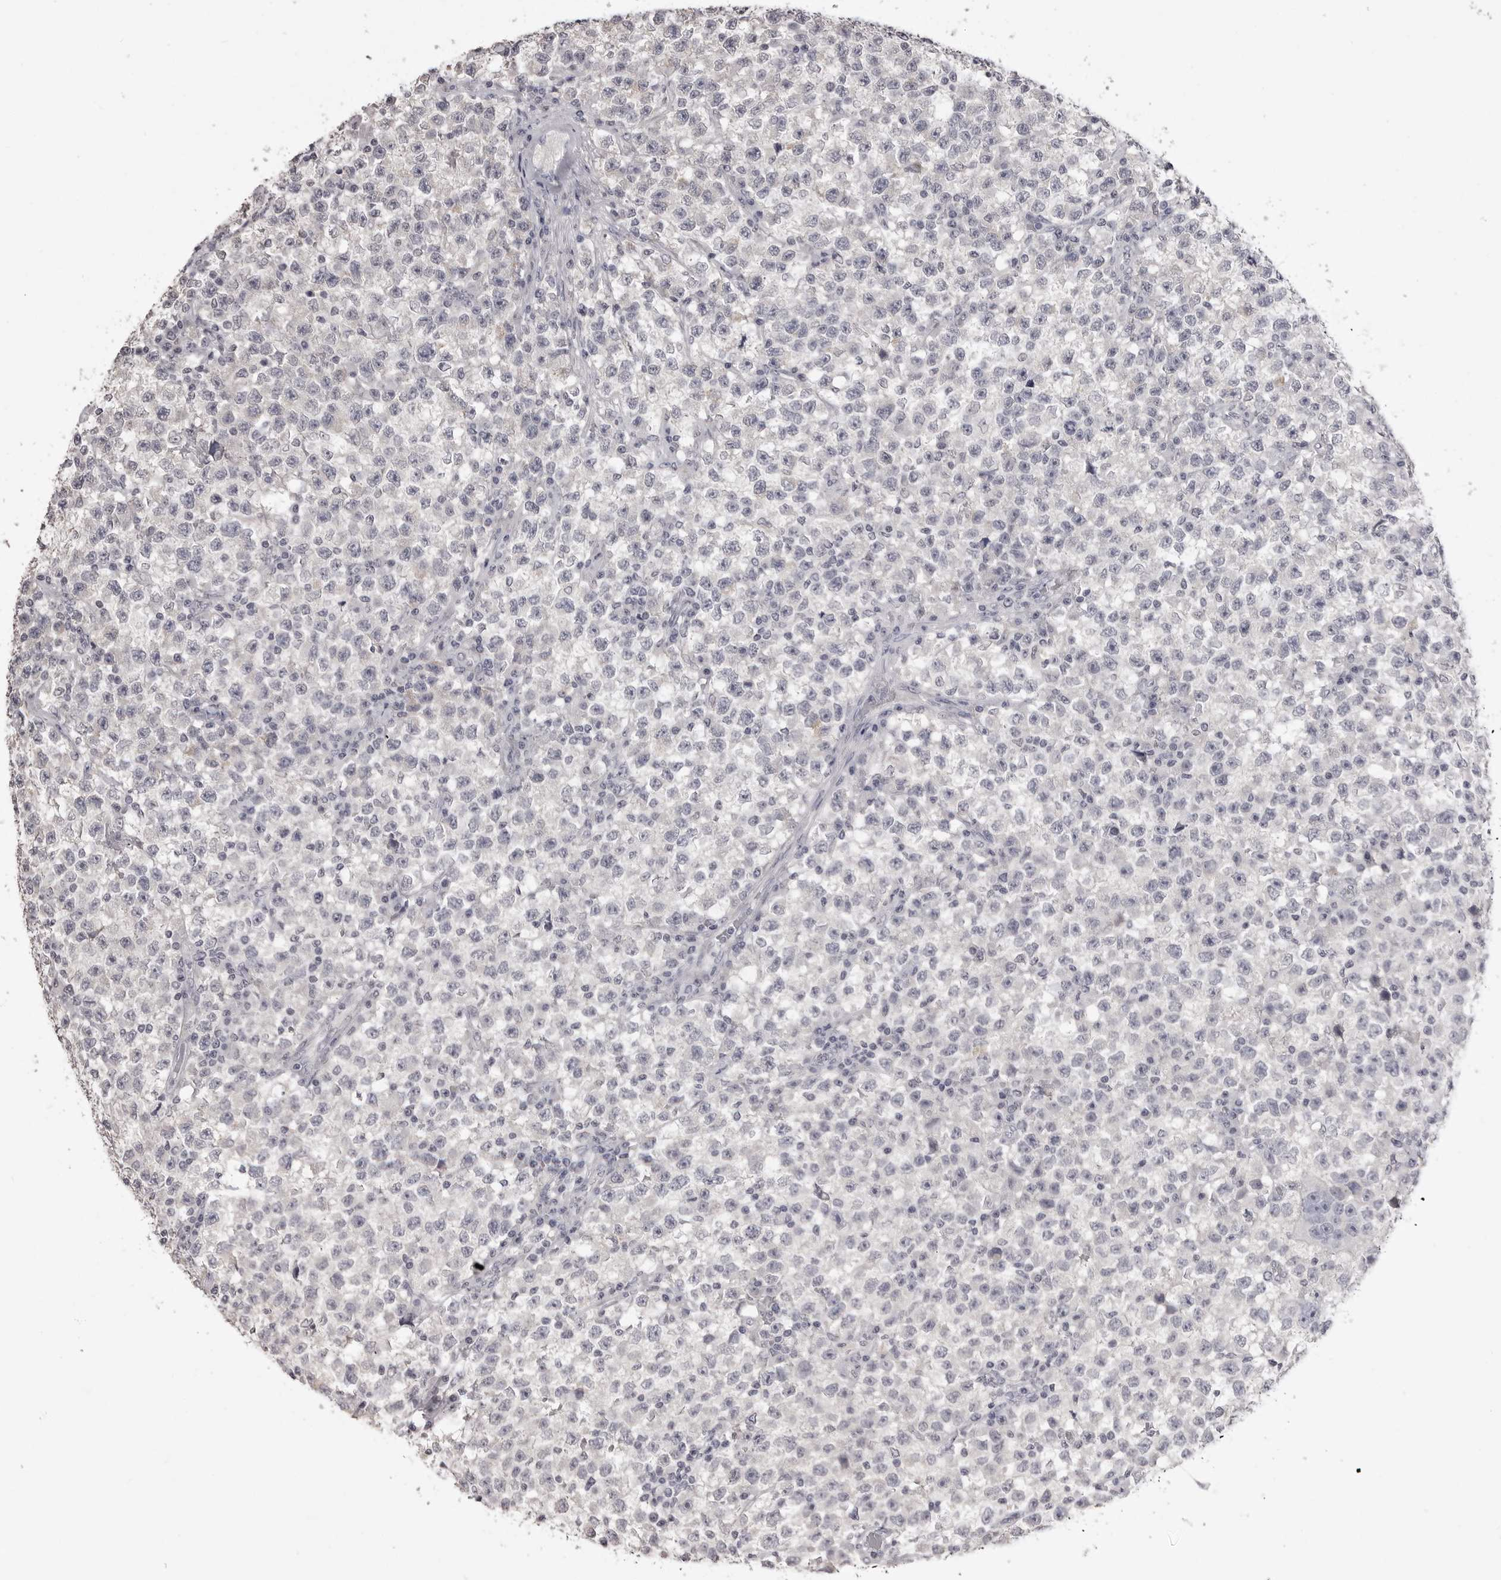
{"staining": {"intensity": "negative", "quantity": "none", "location": "none"}, "tissue": "testis cancer", "cell_type": "Tumor cells", "image_type": "cancer", "snomed": [{"axis": "morphology", "description": "Seminoma, NOS"}, {"axis": "topography", "description": "Testis"}], "caption": "This micrograph is of testis cancer stained with immunohistochemistry to label a protein in brown with the nuclei are counter-stained blue. There is no positivity in tumor cells. (DAB (3,3'-diaminobenzidine) immunohistochemistry (IHC) visualized using brightfield microscopy, high magnification).", "gene": "GPN2", "patient": {"sex": "male", "age": 22}}